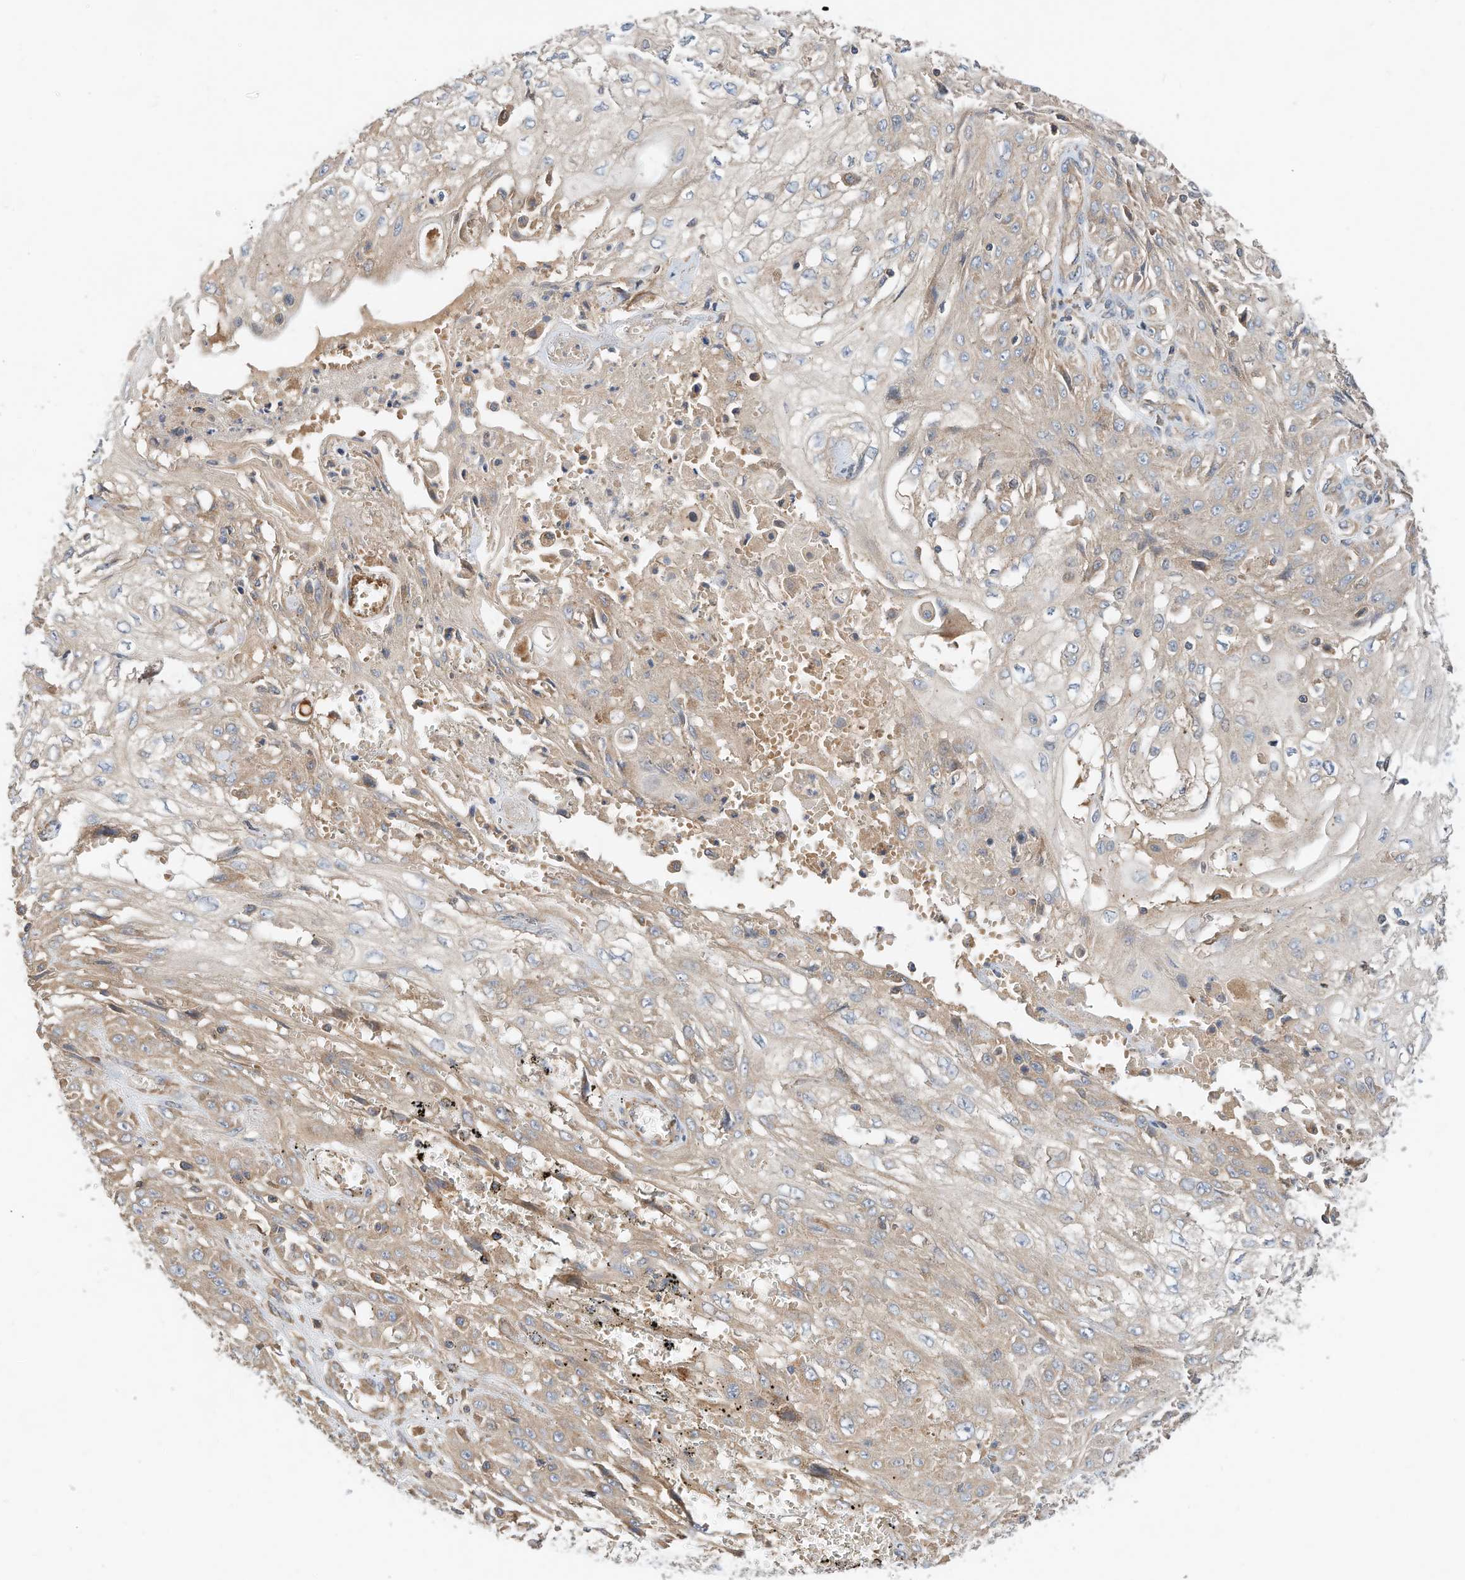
{"staining": {"intensity": "moderate", "quantity": "25%-75%", "location": "cytoplasmic/membranous"}, "tissue": "skin cancer", "cell_type": "Tumor cells", "image_type": "cancer", "snomed": [{"axis": "morphology", "description": "Squamous cell carcinoma, NOS"}, {"axis": "morphology", "description": "Squamous cell carcinoma, metastatic, NOS"}, {"axis": "topography", "description": "Skin"}, {"axis": "topography", "description": "Lymph node"}], "caption": "Tumor cells reveal medium levels of moderate cytoplasmic/membranous expression in approximately 25%-75% of cells in human skin cancer (squamous cell carcinoma).", "gene": "CPAMD8", "patient": {"sex": "male", "age": 75}}